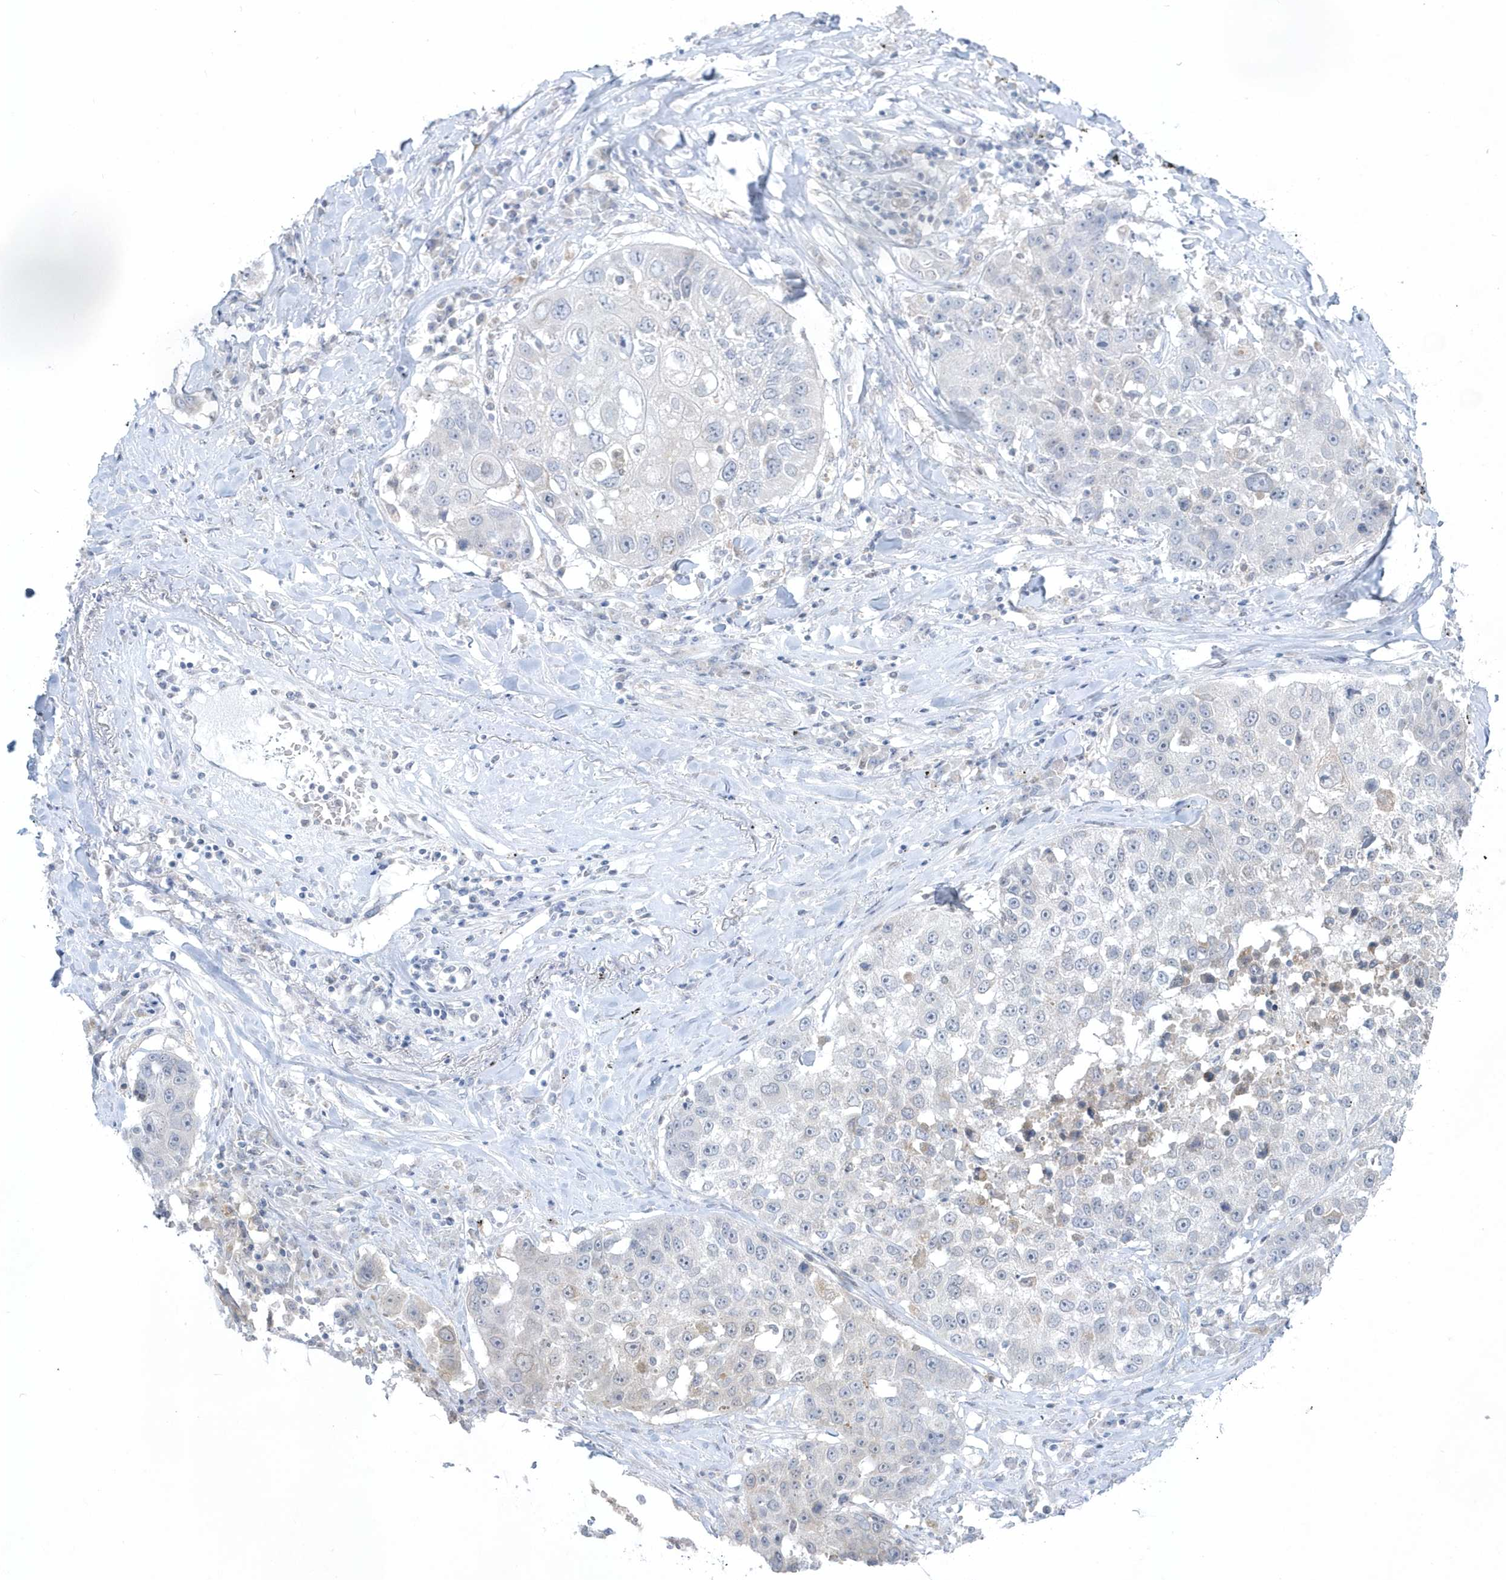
{"staining": {"intensity": "negative", "quantity": "none", "location": "none"}, "tissue": "lung cancer", "cell_type": "Tumor cells", "image_type": "cancer", "snomed": [{"axis": "morphology", "description": "Squamous cell carcinoma, NOS"}, {"axis": "topography", "description": "Lung"}], "caption": "Immunohistochemistry of lung cancer (squamous cell carcinoma) displays no staining in tumor cells.", "gene": "PCBD1", "patient": {"sex": "male", "age": 61}}